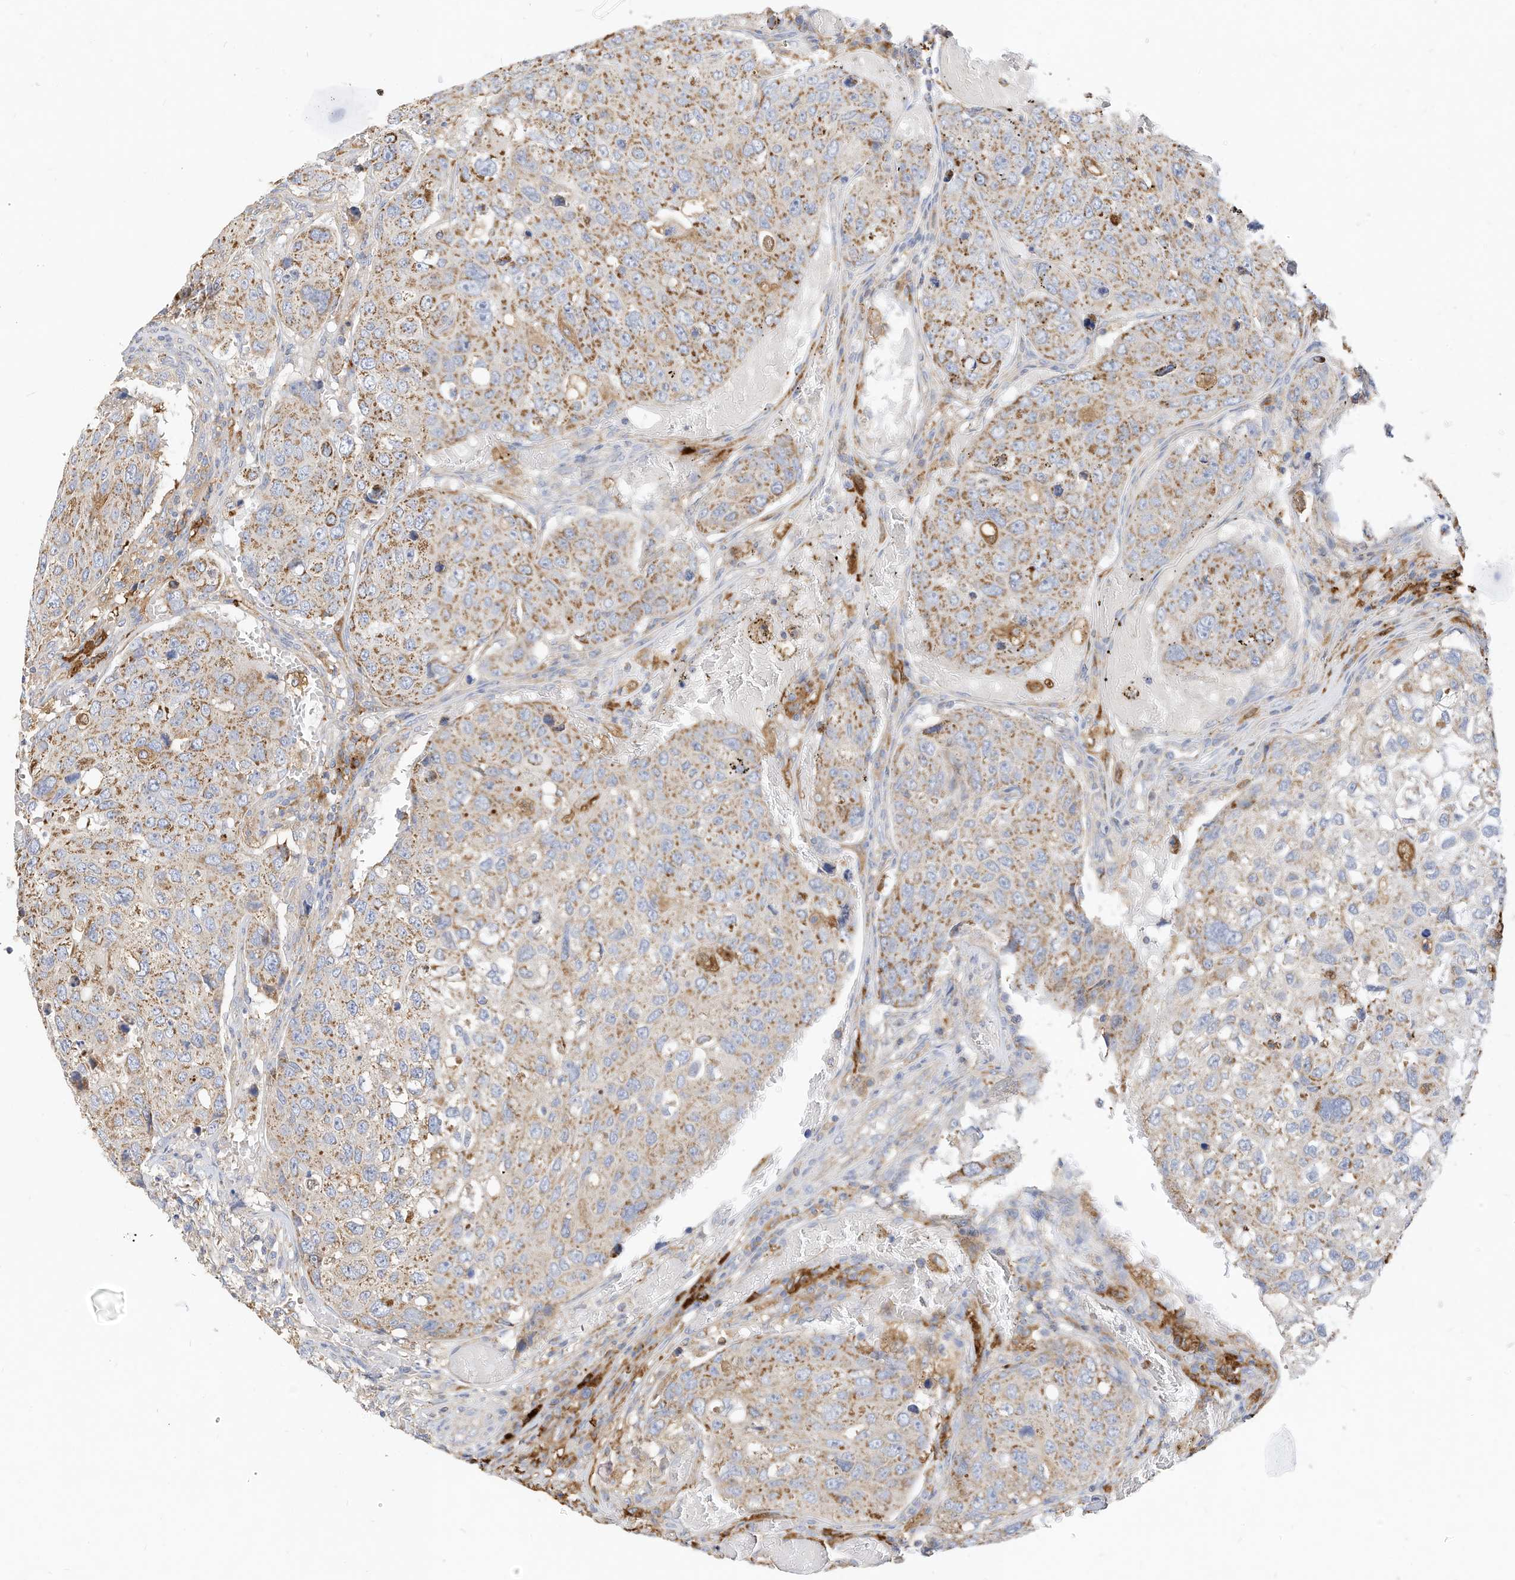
{"staining": {"intensity": "moderate", "quantity": ">75%", "location": "cytoplasmic/membranous"}, "tissue": "urothelial cancer", "cell_type": "Tumor cells", "image_type": "cancer", "snomed": [{"axis": "morphology", "description": "Urothelial carcinoma, High grade"}, {"axis": "topography", "description": "Lymph node"}, {"axis": "topography", "description": "Urinary bladder"}], "caption": "Immunohistochemistry (DAB) staining of urothelial cancer shows moderate cytoplasmic/membranous protein staining in about >75% of tumor cells.", "gene": "RHOH", "patient": {"sex": "male", "age": 51}}